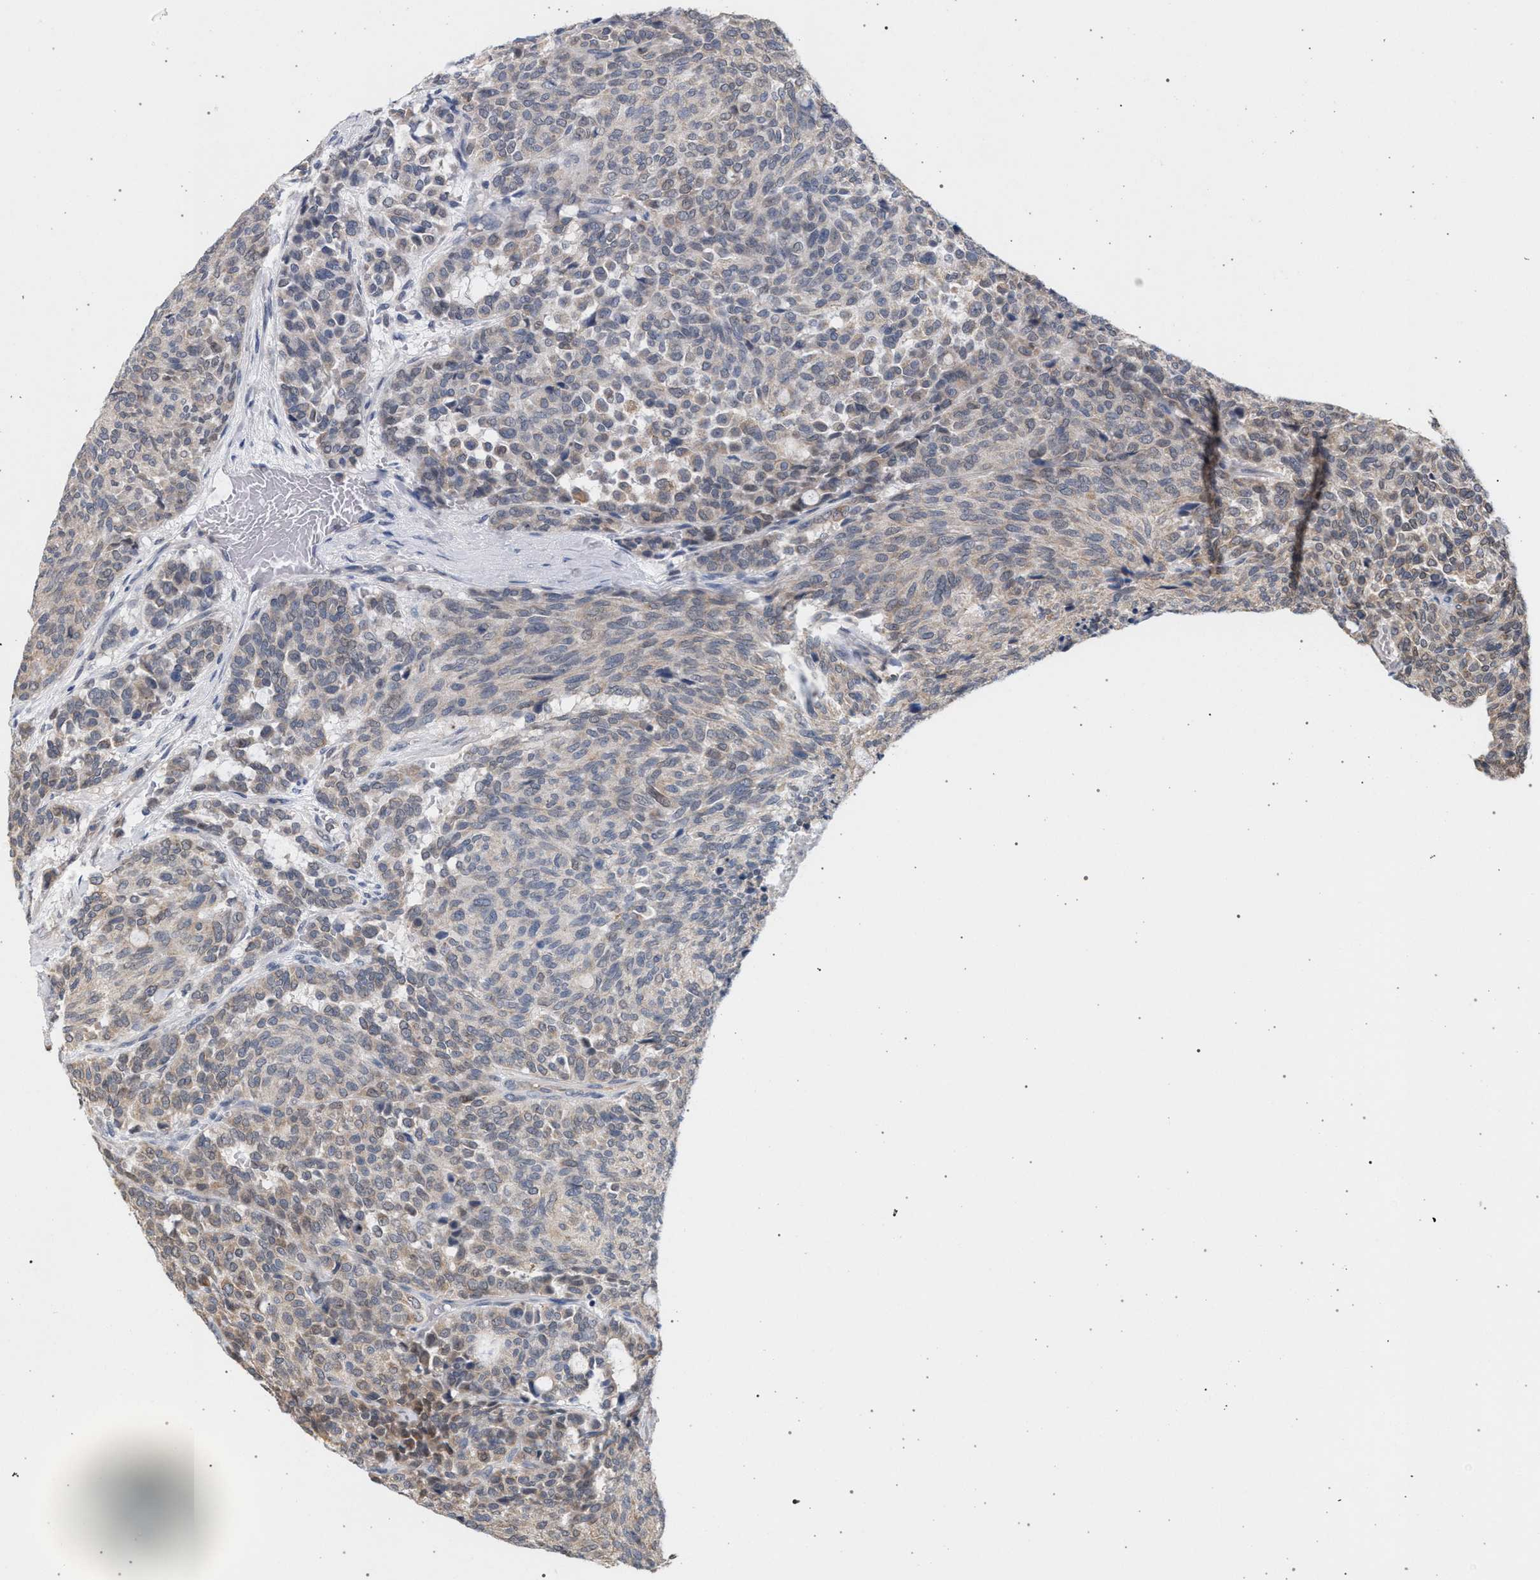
{"staining": {"intensity": "weak", "quantity": "<25%", "location": "cytoplasmic/membranous"}, "tissue": "carcinoid", "cell_type": "Tumor cells", "image_type": "cancer", "snomed": [{"axis": "morphology", "description": "Carcinoid, malignant, NOS"}, {"axis": "topography", "description": "Pancreas"}], "caption": "Immunohistochemistry of malignant carcinoid demonstrates no positivity in tumor cells.", "gene": "ARPC5L", "patient": {"sex": "female", "age": 54}}